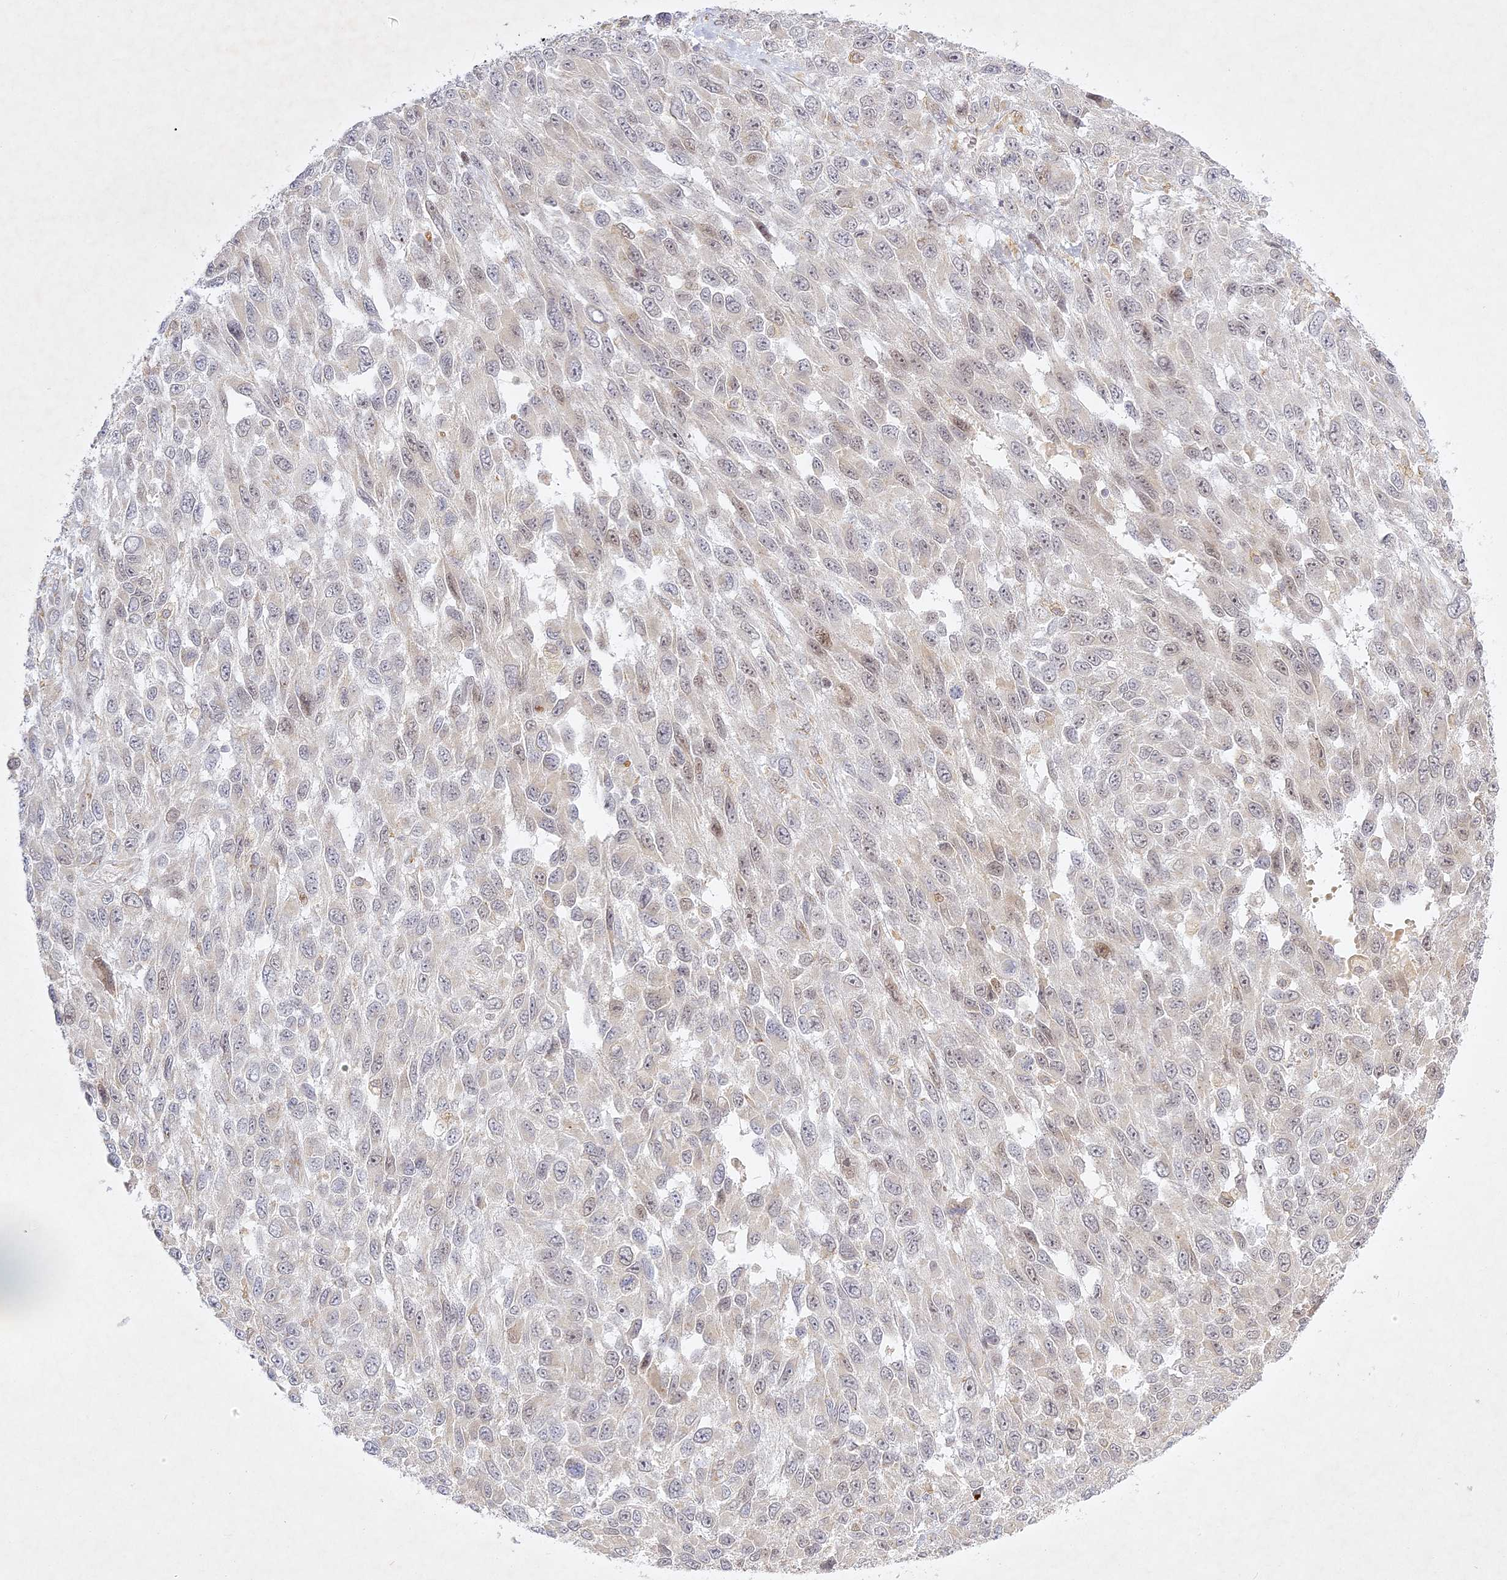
{"staining": {"intensity": "negative", "quantity": "none", "location": "none"}, "tissue": "melanoma", "cell_type": "Tumor cells", "image_type": "cancer", "snomed": [{"axis": "morphology", "description": "Malignant melanoma, NOS"}, {"axis": "topography", "description": "Skin"}], "caption": "Immunohistochemistry of malignant melanoma shows no positivity in tumor cells. (DAB IHC, high magnification).", "gene": "SLC30A5", "patient": {"sex": "female", "age": 96}}